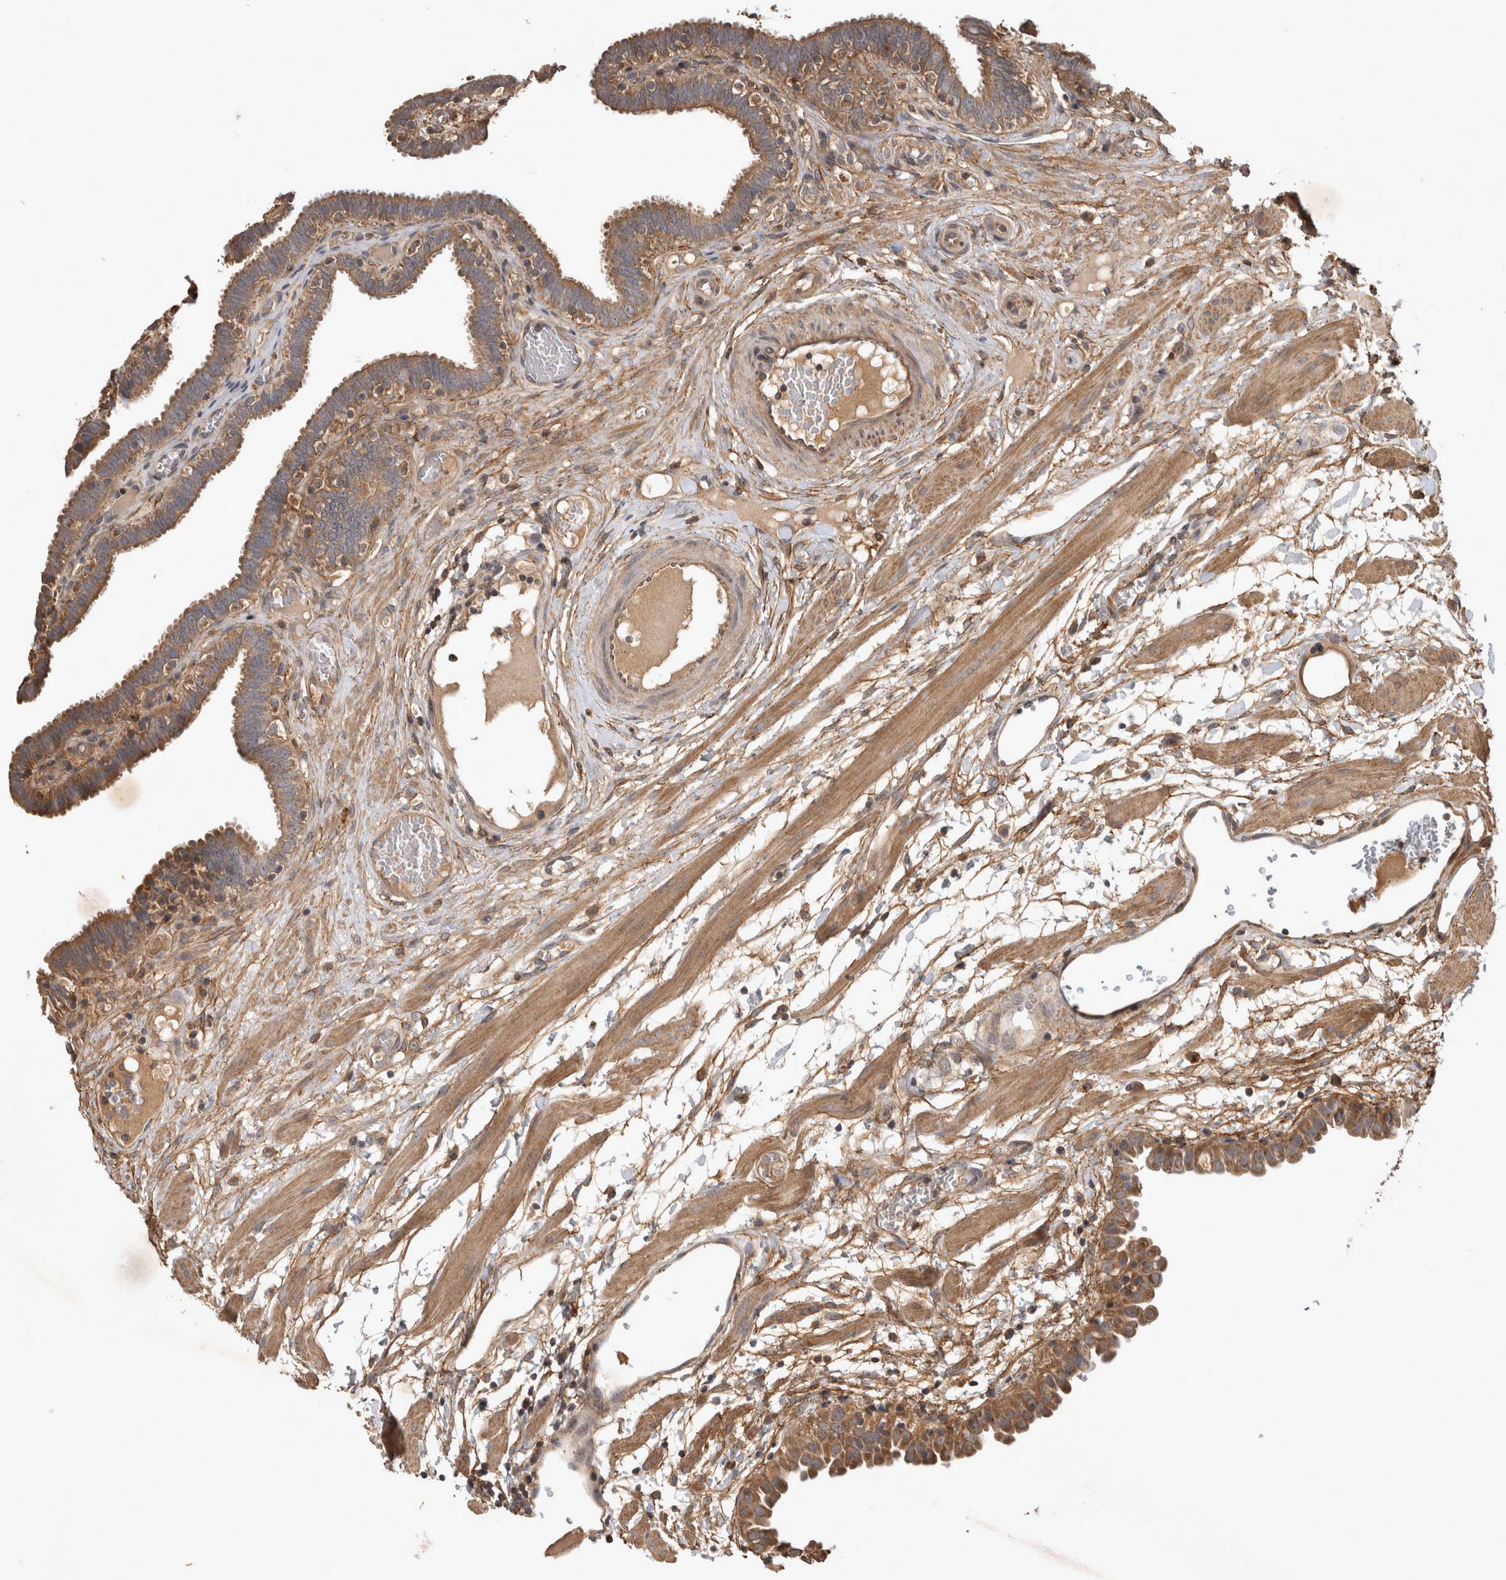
{"staining": {"intensity": "moderate", "quantity": ">75%", "location": "cytoplasmic/membranous"}, "tissue": "fallopian tube", "cell_type": "Glandular cells", "image_type": "normal", "snomed": [{"axis": "morphology", "description": "Normal tissue, NOS"}, {"axis": "topography", "description": "Fallopian tube"}, {"axis": "topography", "description": "Placenta"}], "caption": "Immunohistochemistry image of benign fallopian tube stained for a protein (brown), which reveals medium levels of moderate cytoplasmic/membranous staining in about >75% of glandular cells.", "gene": "TRMT61B", "patient": {"sex": "female", "age": 32}}